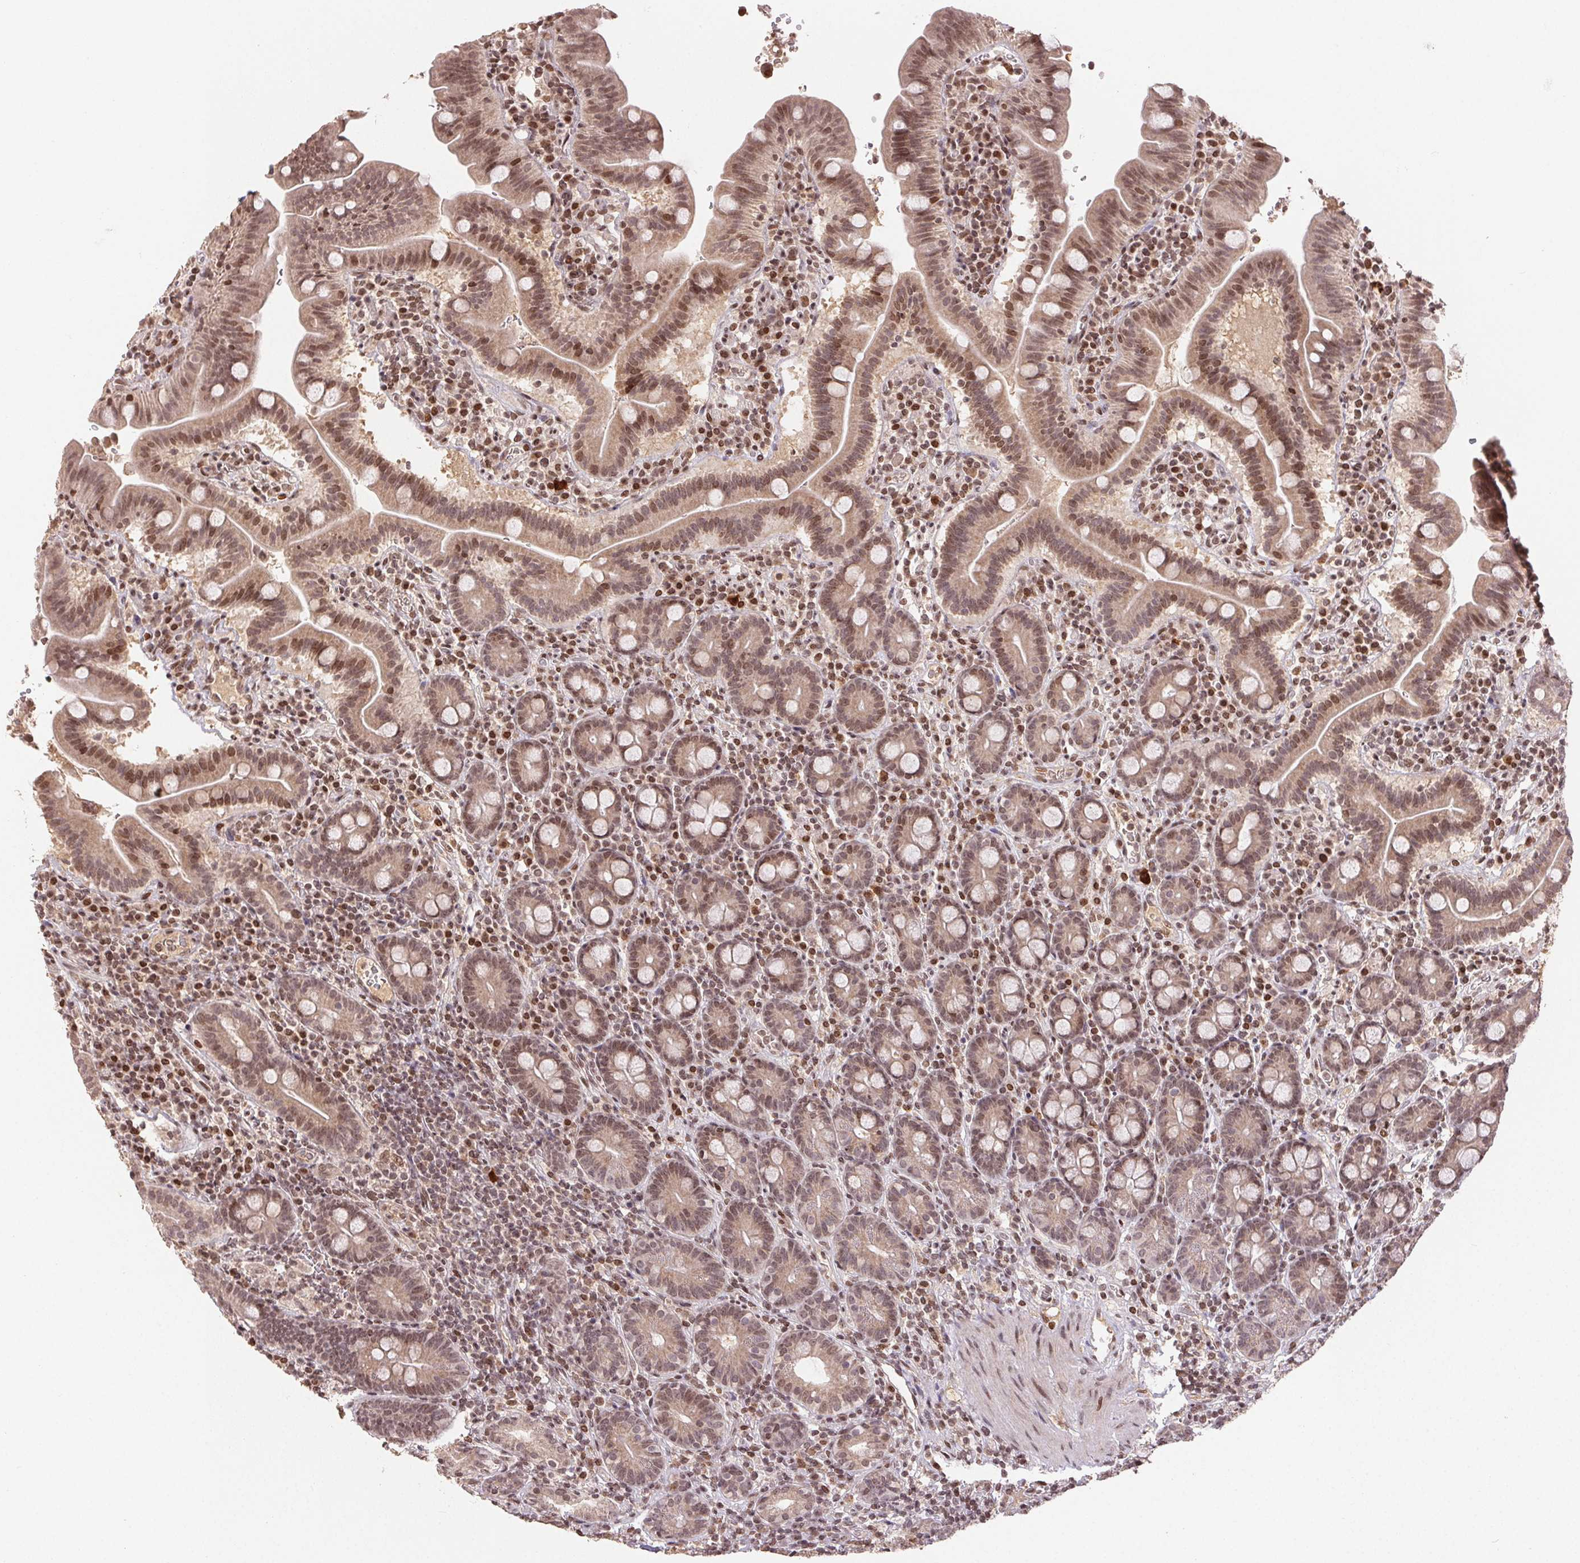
{"staining": {"intensity": "moderate", "quantity": ">75%", "location": "cytoplasmic/membranous,nuclear"}, "tissue": "small intestine", "cell_type": "Glandular cells", "image_type": "normal", "snomed": [{"axis": "morphology", "description": "Normal tissue, NOS"}, {"axis": "topography", "description": "Small intestine"}], "caption": "Immunohistochemistry histopathology image of unremarkable human small intestine stained for a protein (brown), which demonstrates medium levels of moderate cytoplasmic/membranous,nuclear staining in approximately >75% of glandular cells.", "gene": "MAPKAPK2", "patient": {"sex": "male", "age": 26}}